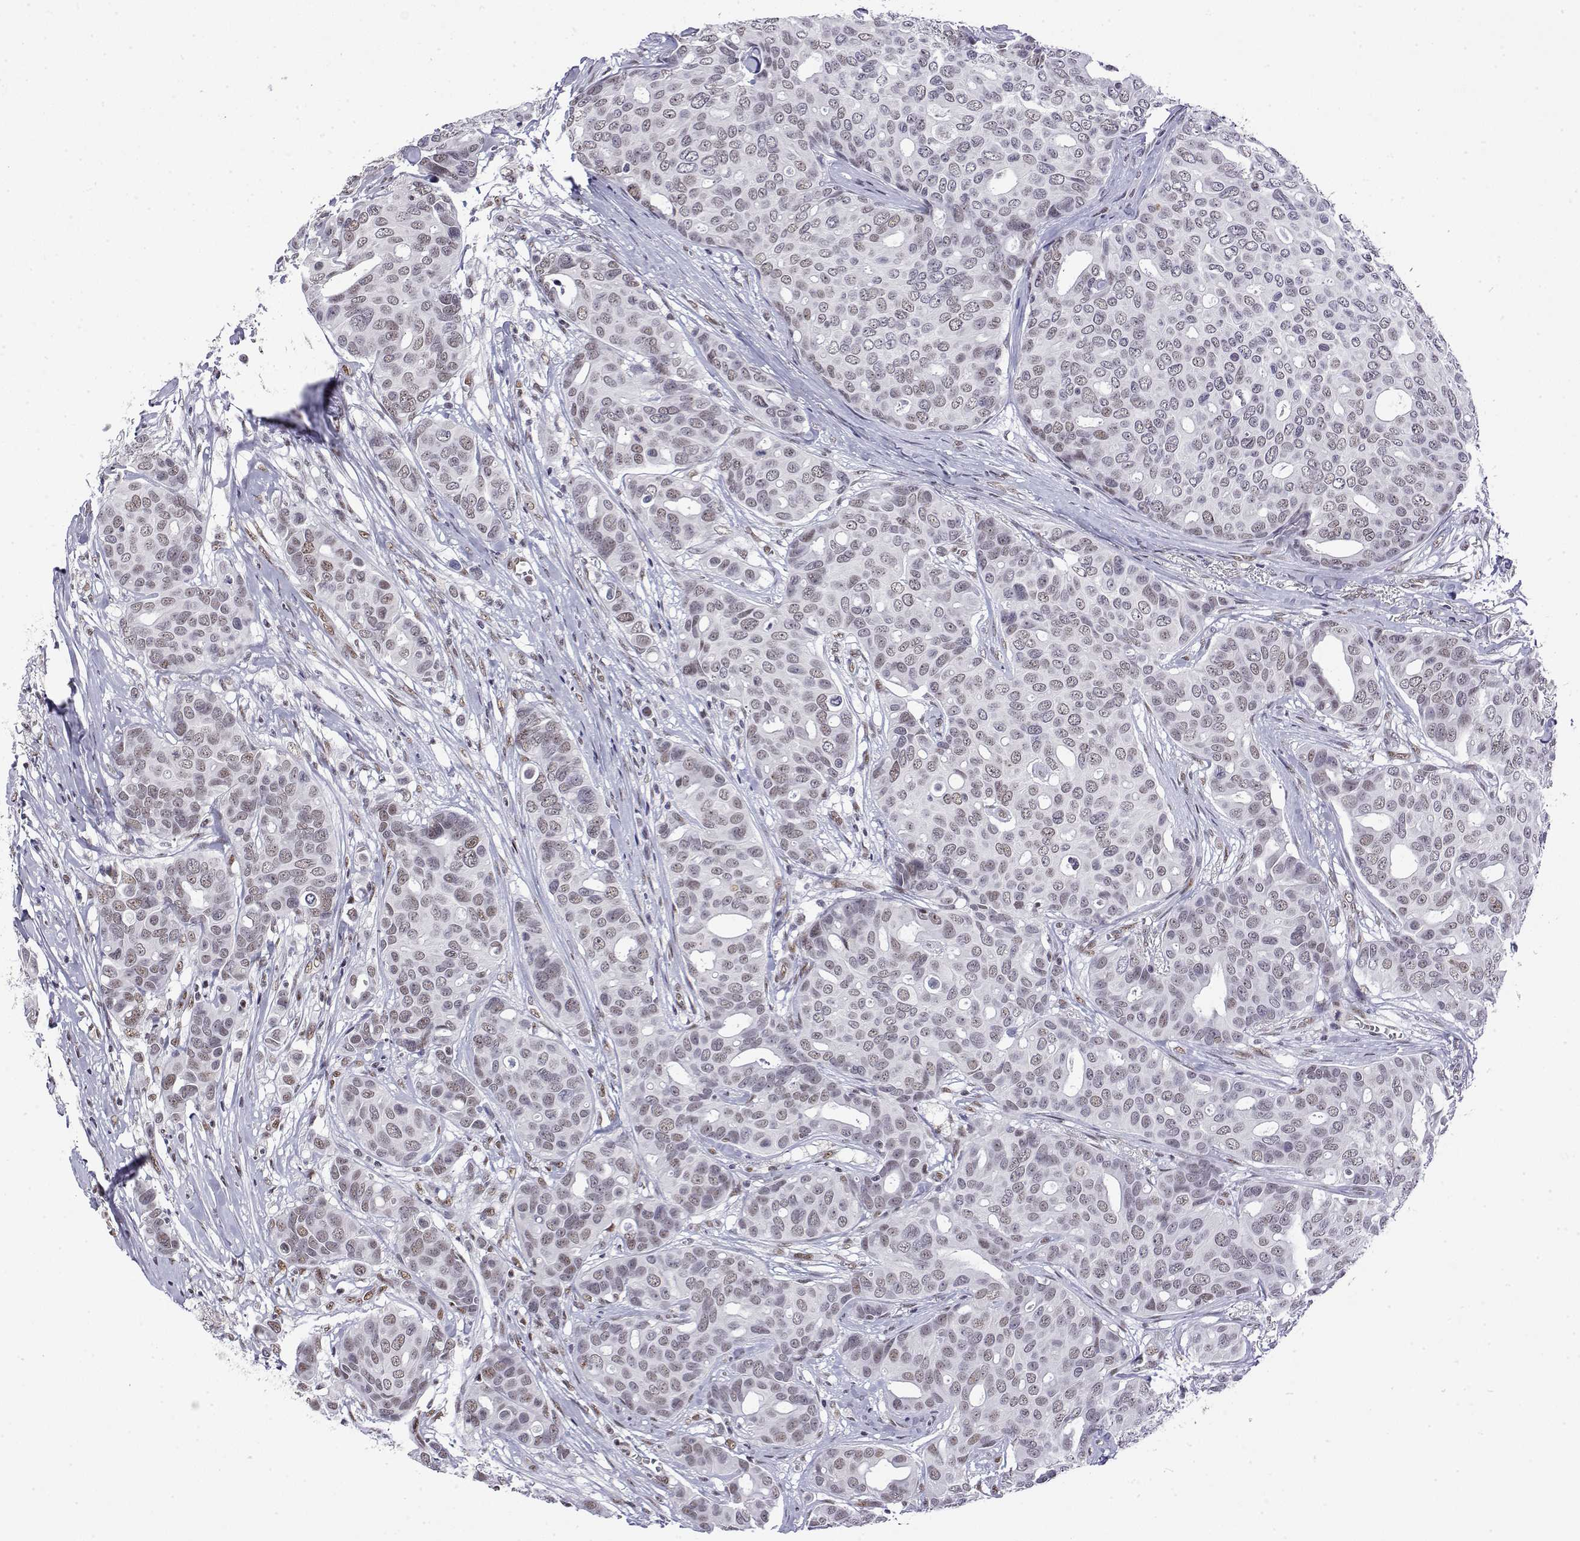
{"staining": {"intensity": "negative", "quantity": "none", "location": "none"}, "tissue": "breast cancer", "cell_type": "Tumor cells", "image_type": "cancer", "snomed": [{"axis": "morphology", "description": "Duct carcinoma"}, {"axis": "topography", "description": "Breast"}], "caption": "IHC micrograph of breast invasive ductal carcinoma stained for a protein (brown), which reveals no expression in tumor cells.", "gene": "POLDIP3", "patient": {"sex": "female", "age": 54}}